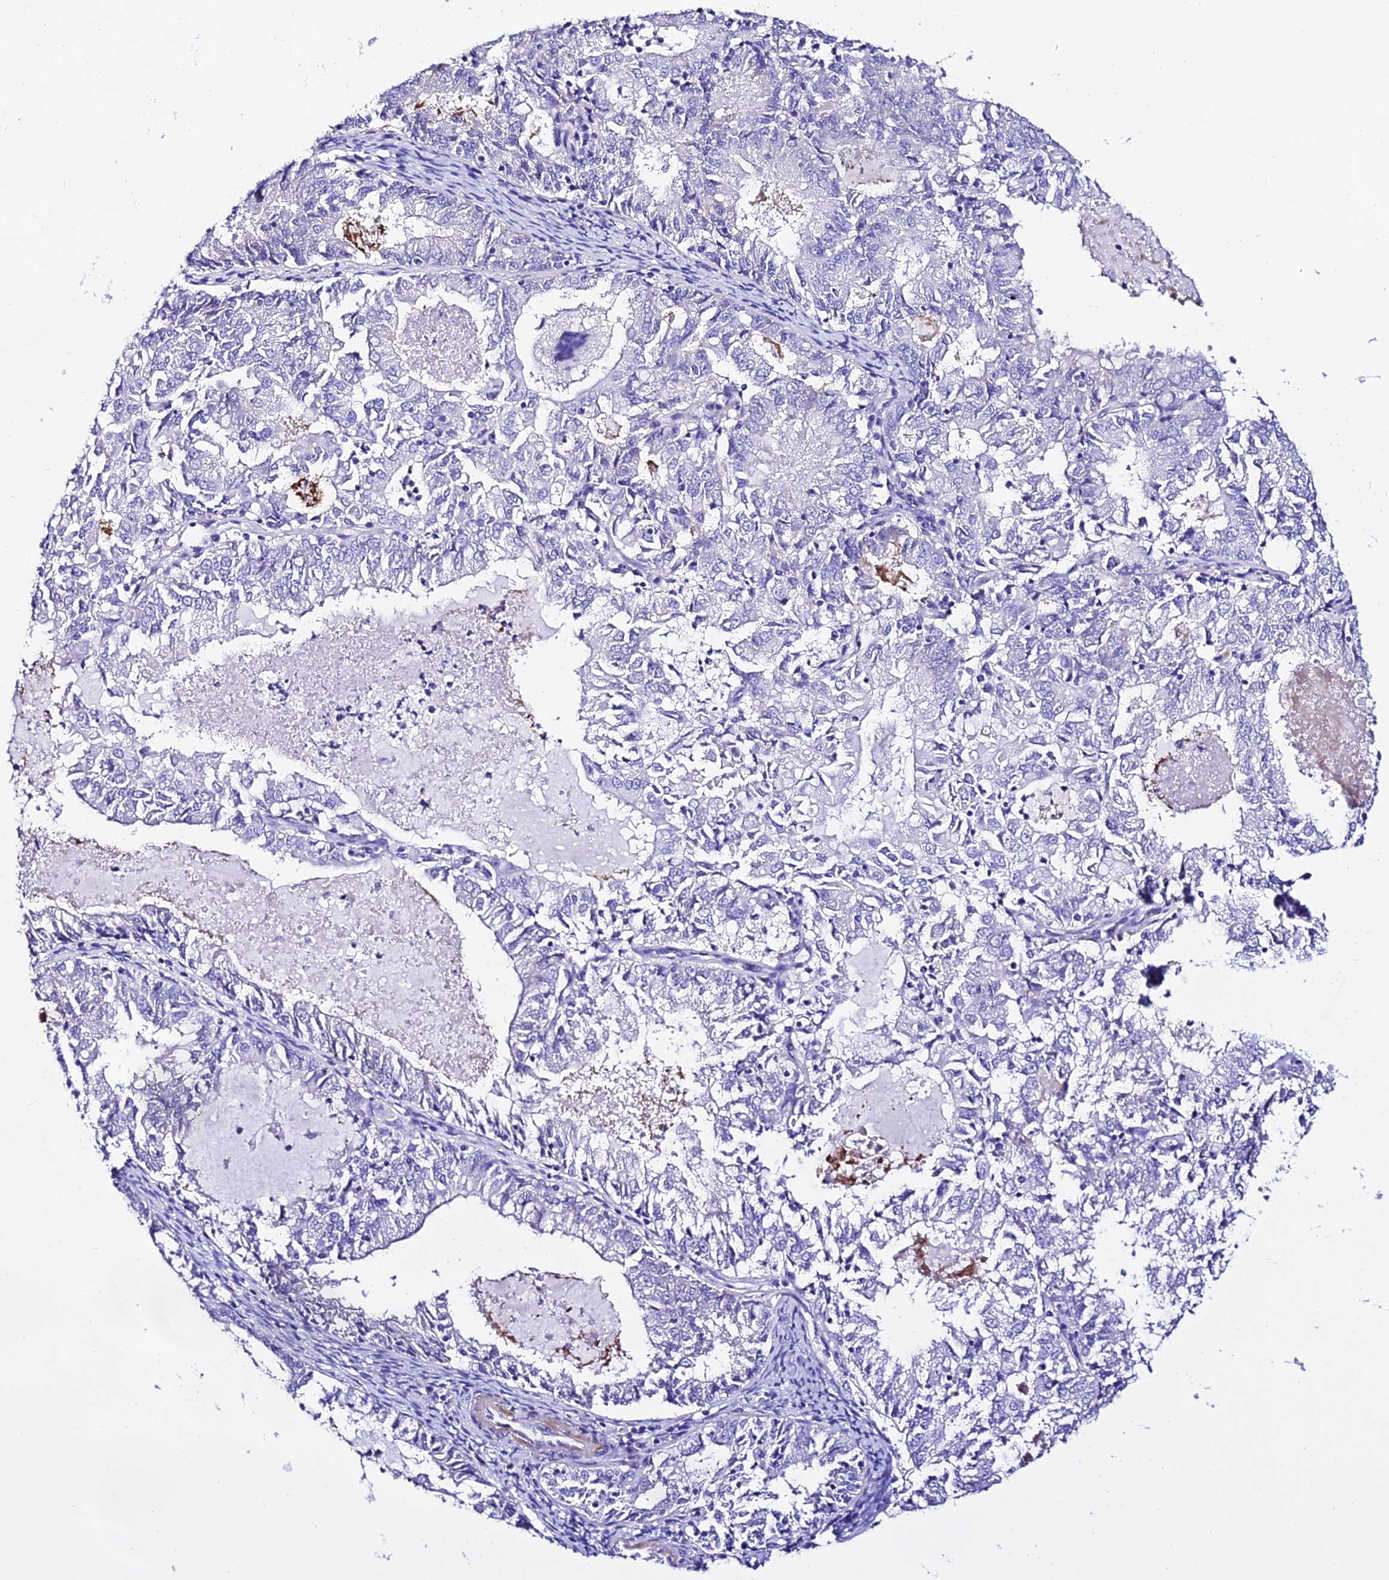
{"staining": {"intensity": "negative", "quantity": "none", "location": "none"}, "tissue": "endometrial cancer", "cell_type": "Tumor cells", "image_type": "cancer", "snomed": [{"axis": "morphology", "description": "Adenocarcinoma, NOS"}, {"axis": "topography", "description": "Endometrium"}], "caption": "Immunohistochemistry (IHC) histopathology image of endometrial cancer (adenocarcinoma) stained for a protein (brown), which shows no staining in tumor cells.", "gene": "DEFB106A", "patient": {"sex": "female", "age": 57}}